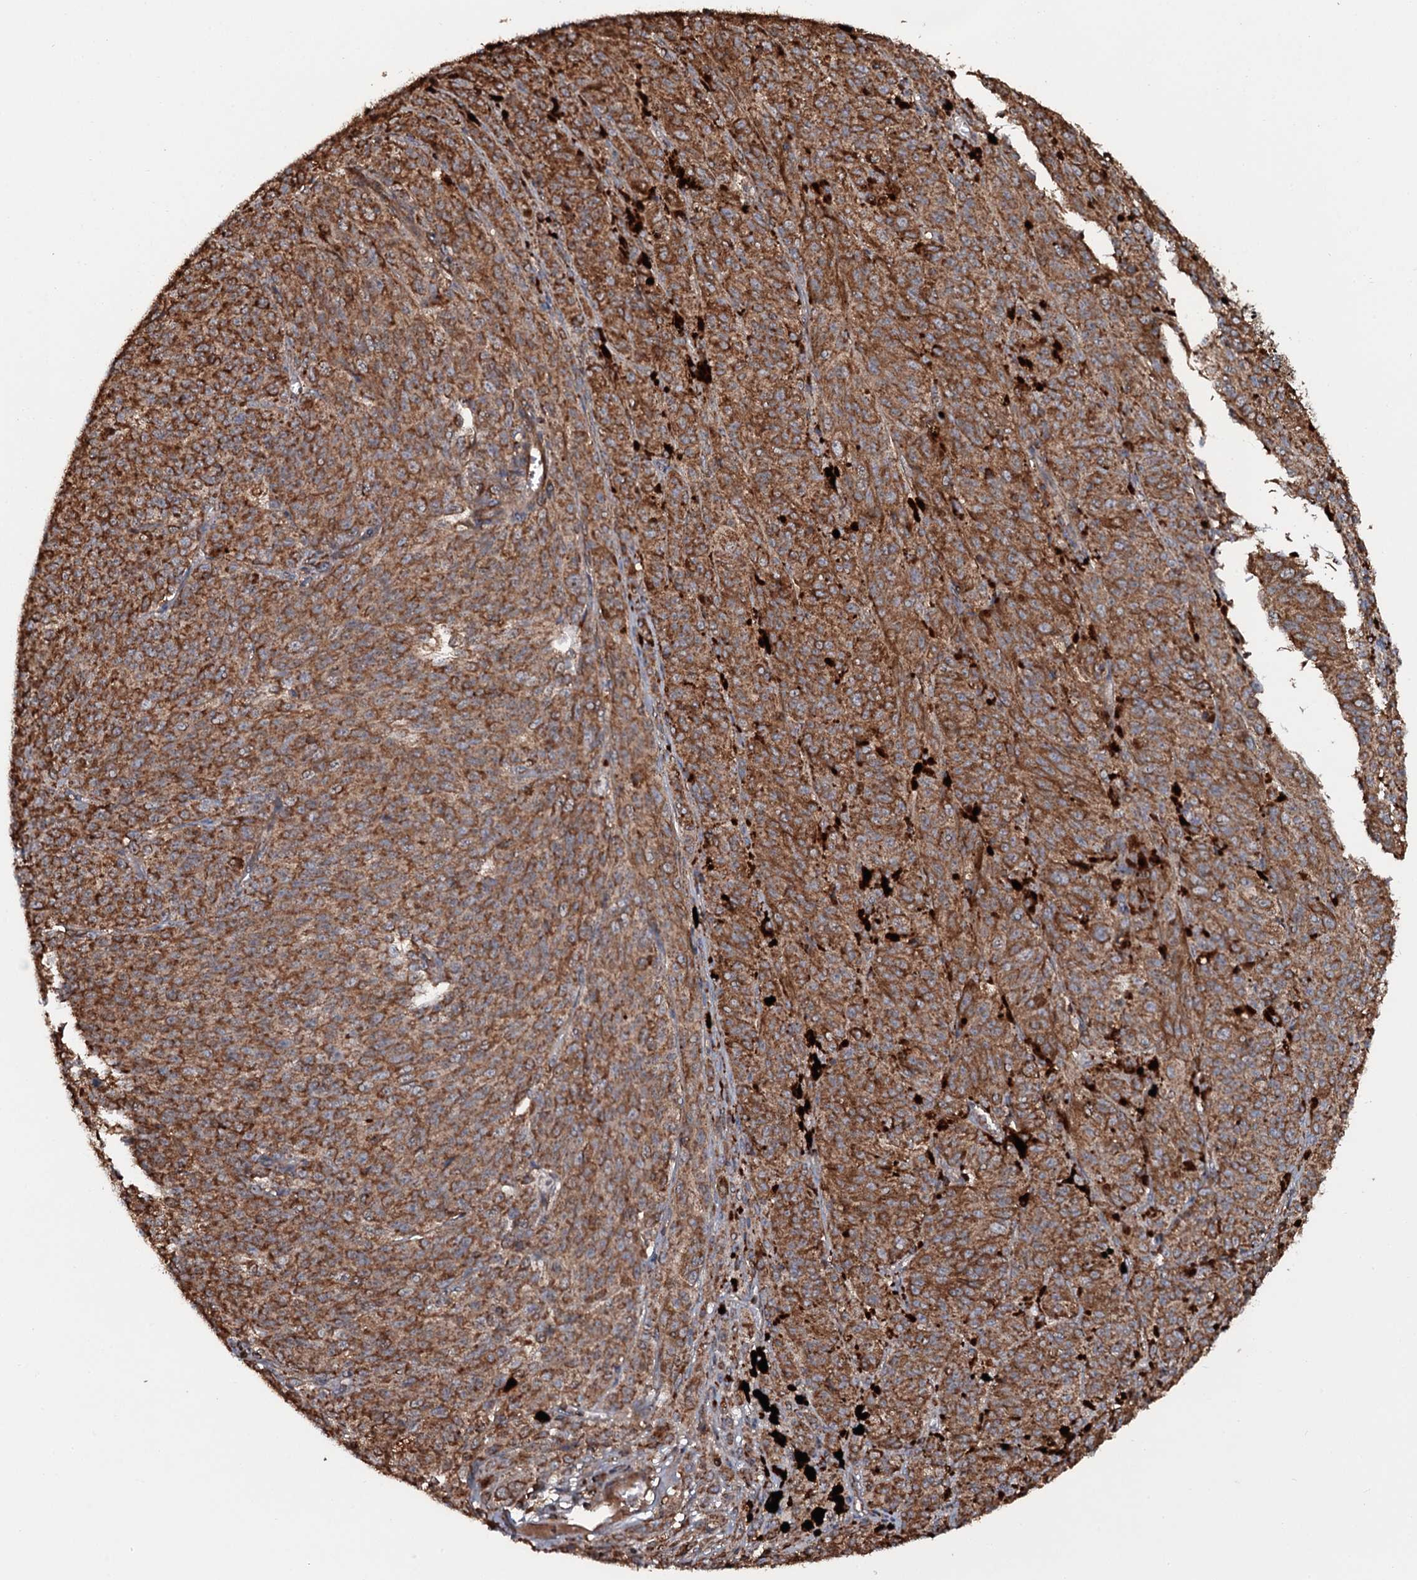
{"staining": {"intensity": "moderate", "quantity": ">75%", "location": "cytoplasmic/membranous"}, "tissue": "melanoma", "cell_type": "Tumor cells", "image_type": "cancer", "snomed": [{"axis": "morphology", "description": "Malignant melanoma, NOS"}, {"axis": "topography", "description": "Skin"}], "caption": "Protein analysis of malignant melanoma tissue displays moderate cytoplasmic/membranous positivity in about >75% of tumor cells.", "gene": "VWA8", "patient": {"sex": "female", "age": 52}}